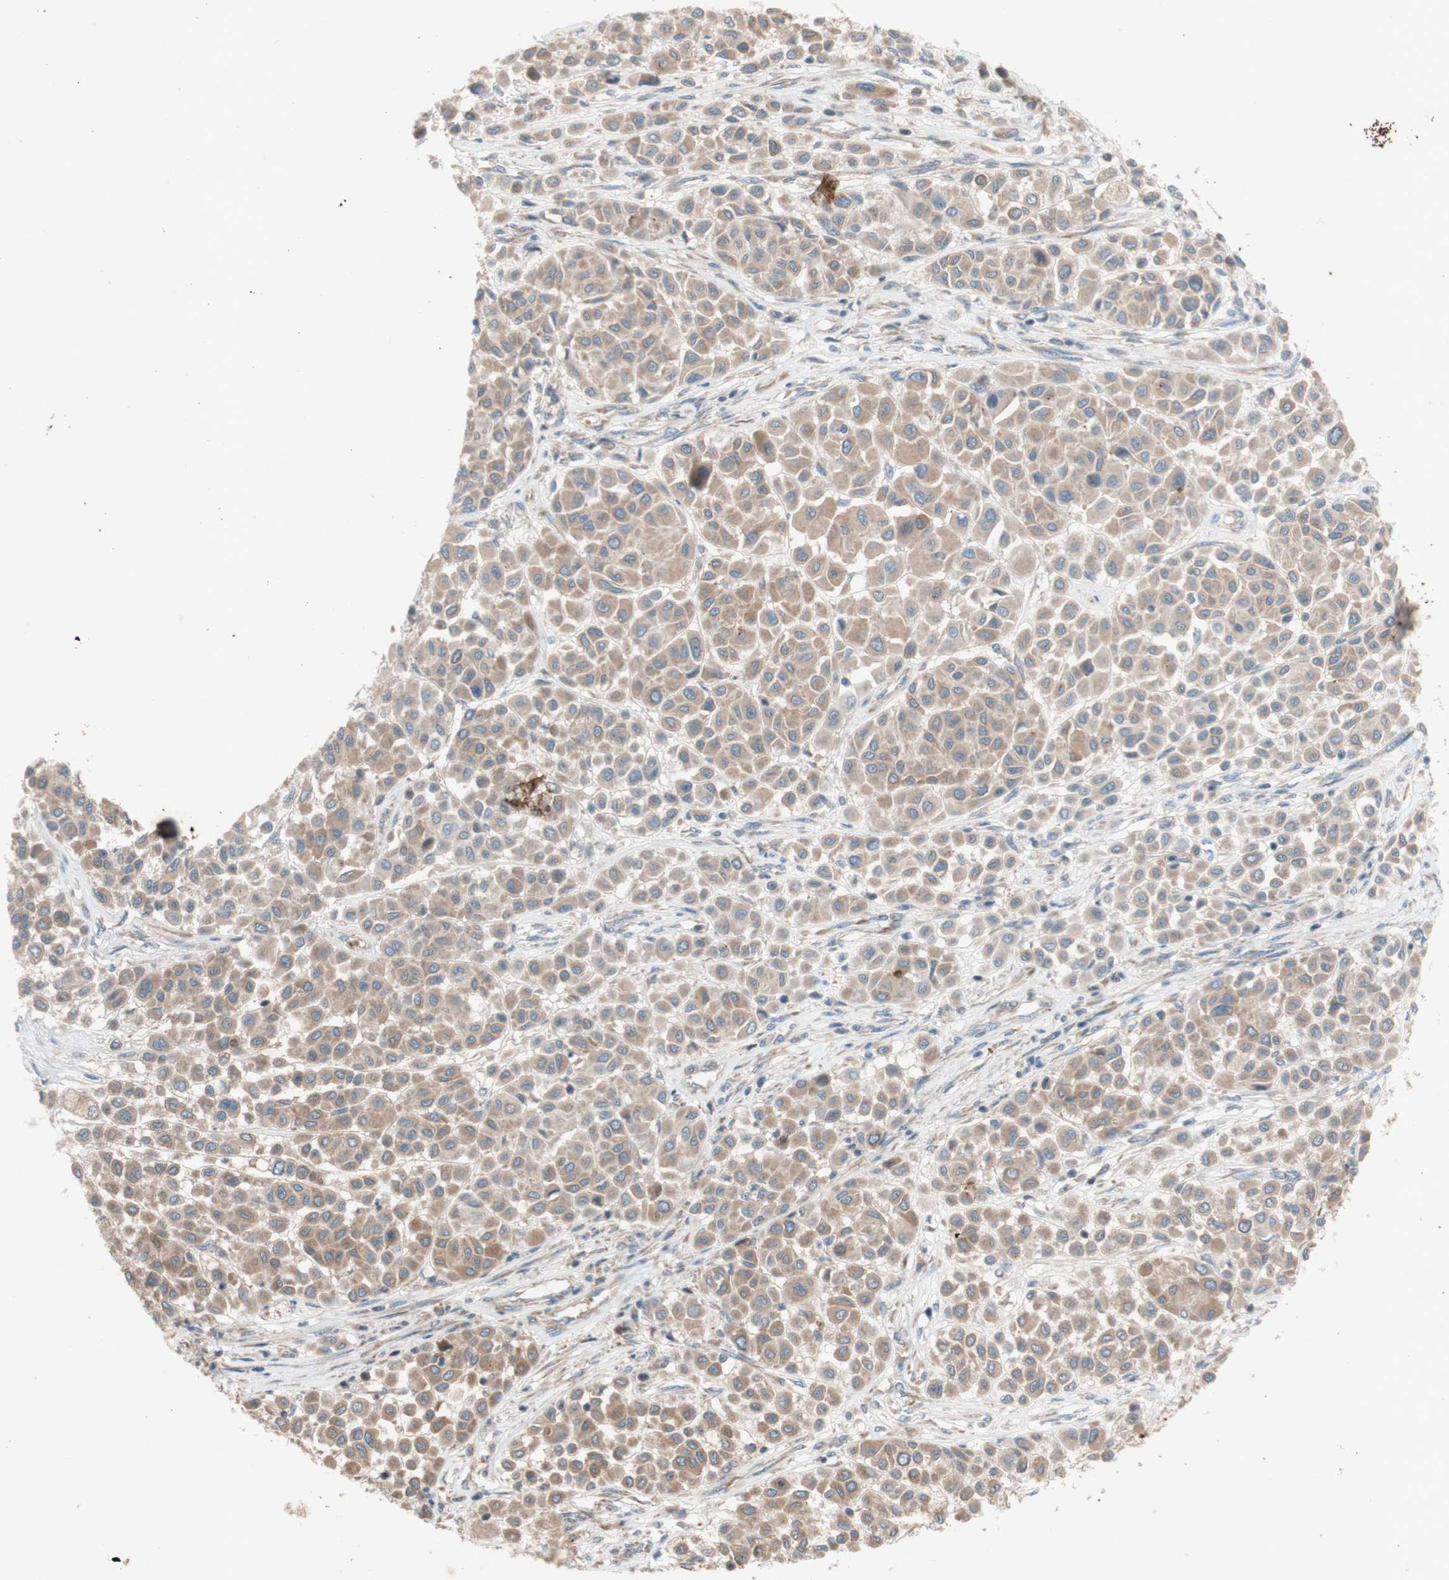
{"staining": {"intensity": "weak", "quantity": ">75%", "location": "cytoplasmic/membranous"}, "tissue": "melanoma", "cell_type": "Tumor cells", "image_type": "cancer", "snomed": [{"axis": "morphology", "description": "Malignant melanoma, Metastatic site"}, {"axis": "topography", "description": "Soft tissue"}], "caption": "Protein analysis of malignant melanoma (metastatic site) tissue displays weak cytoplasmic/membranous staining in about >75% of tumor cells.", "gene": "TST", "patient": {"sex": "male", "age": 41}}